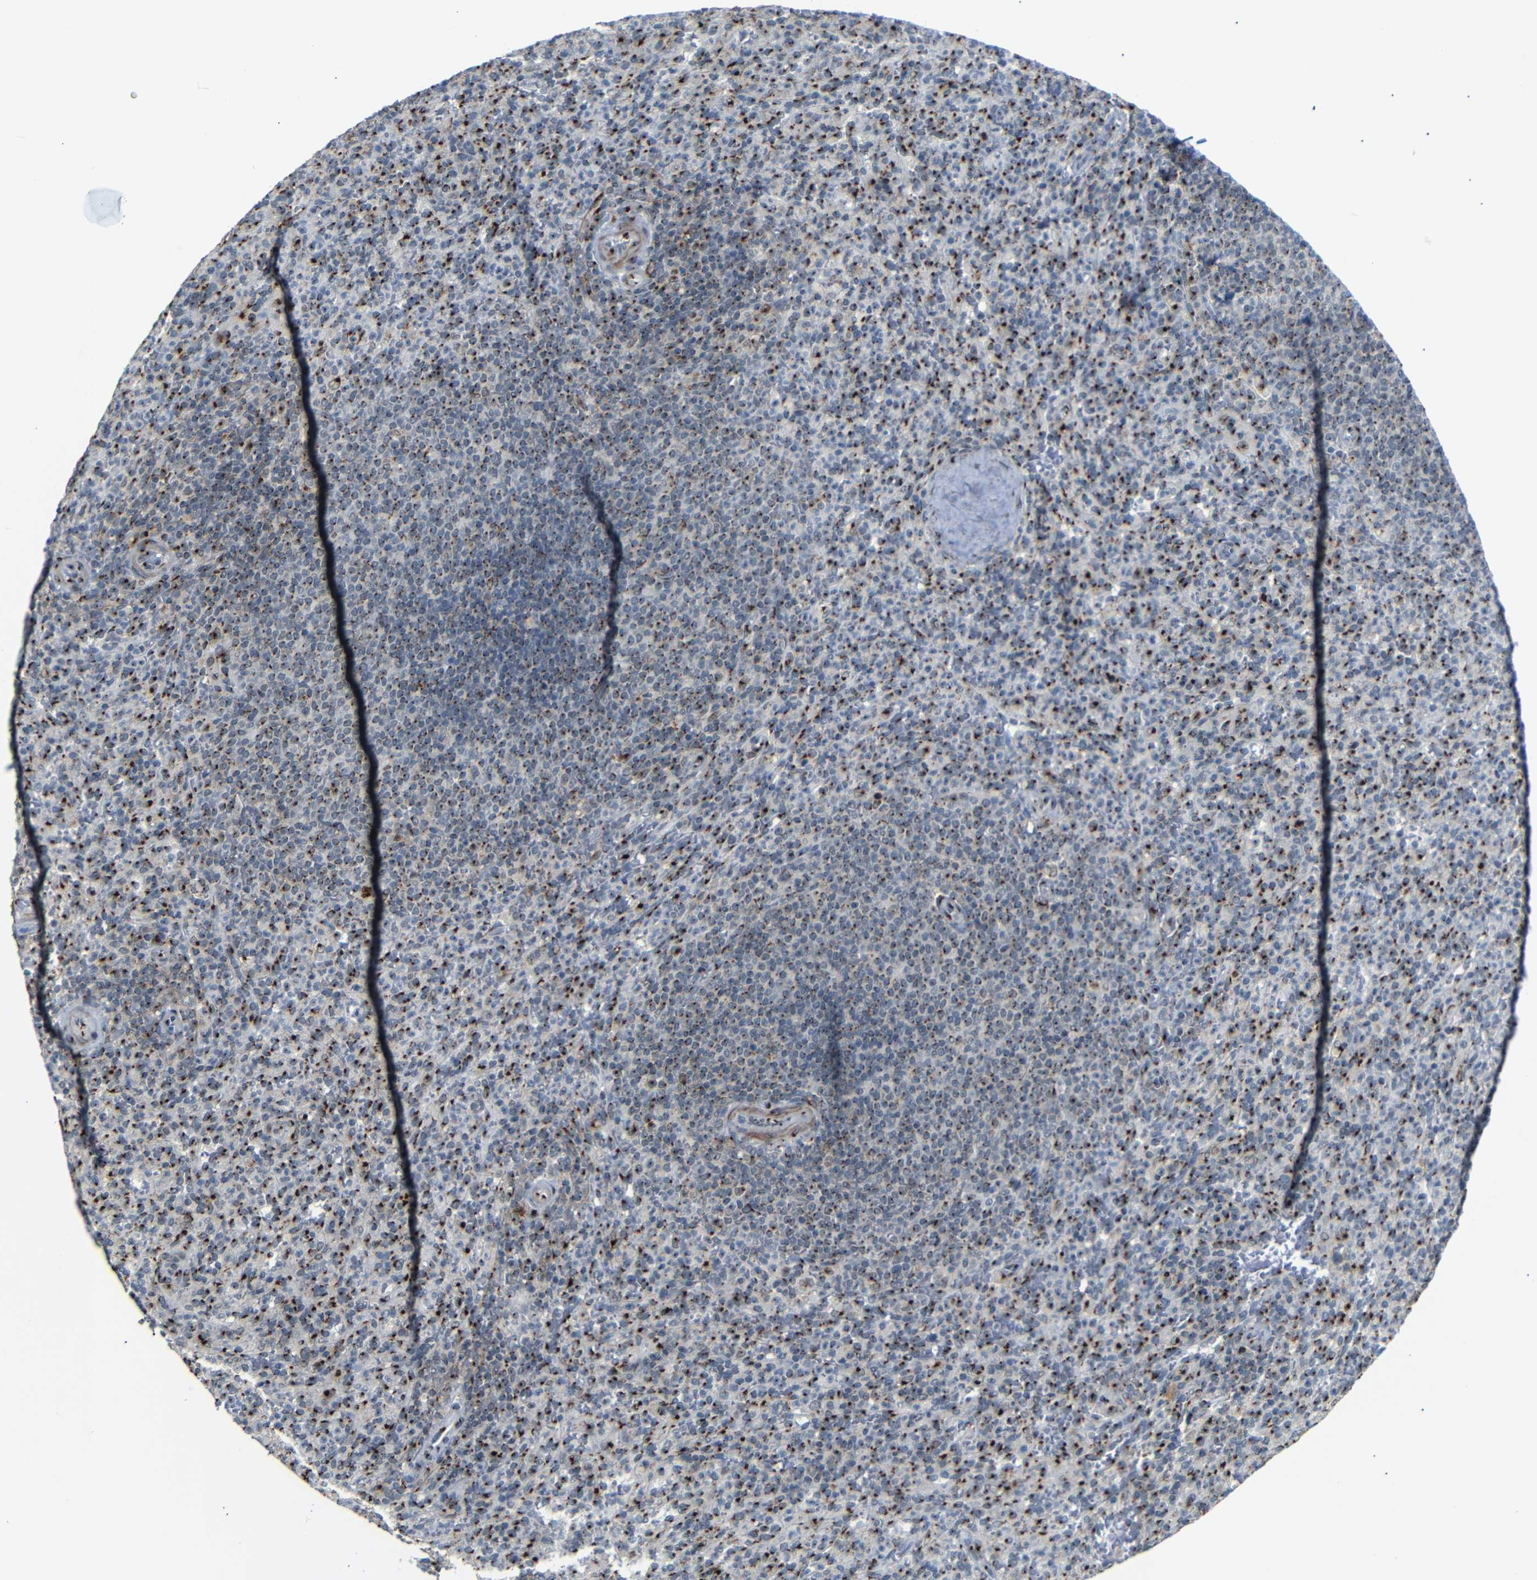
{"staining": {"intensity": "strong", "quantity": ">75%", "location": "cytoplasmic/membranous"}, "tissue": "spleen", "cell_type": "Cells in red pulp", "image_type": "normal", "snomed": [{"axis": "morphology", "description": "Normal tissue, NOS"}, {"axis": "topography", "description": "Spleen"}], "caption": "DAB immunohistochemical staining of unremarkable spleen displays strong cytoplasmic/membranous protein expression in about >75% of cells in red pulp.", "gene": "TGOLN2", "patient": {"sex": "male", "age": 36}}